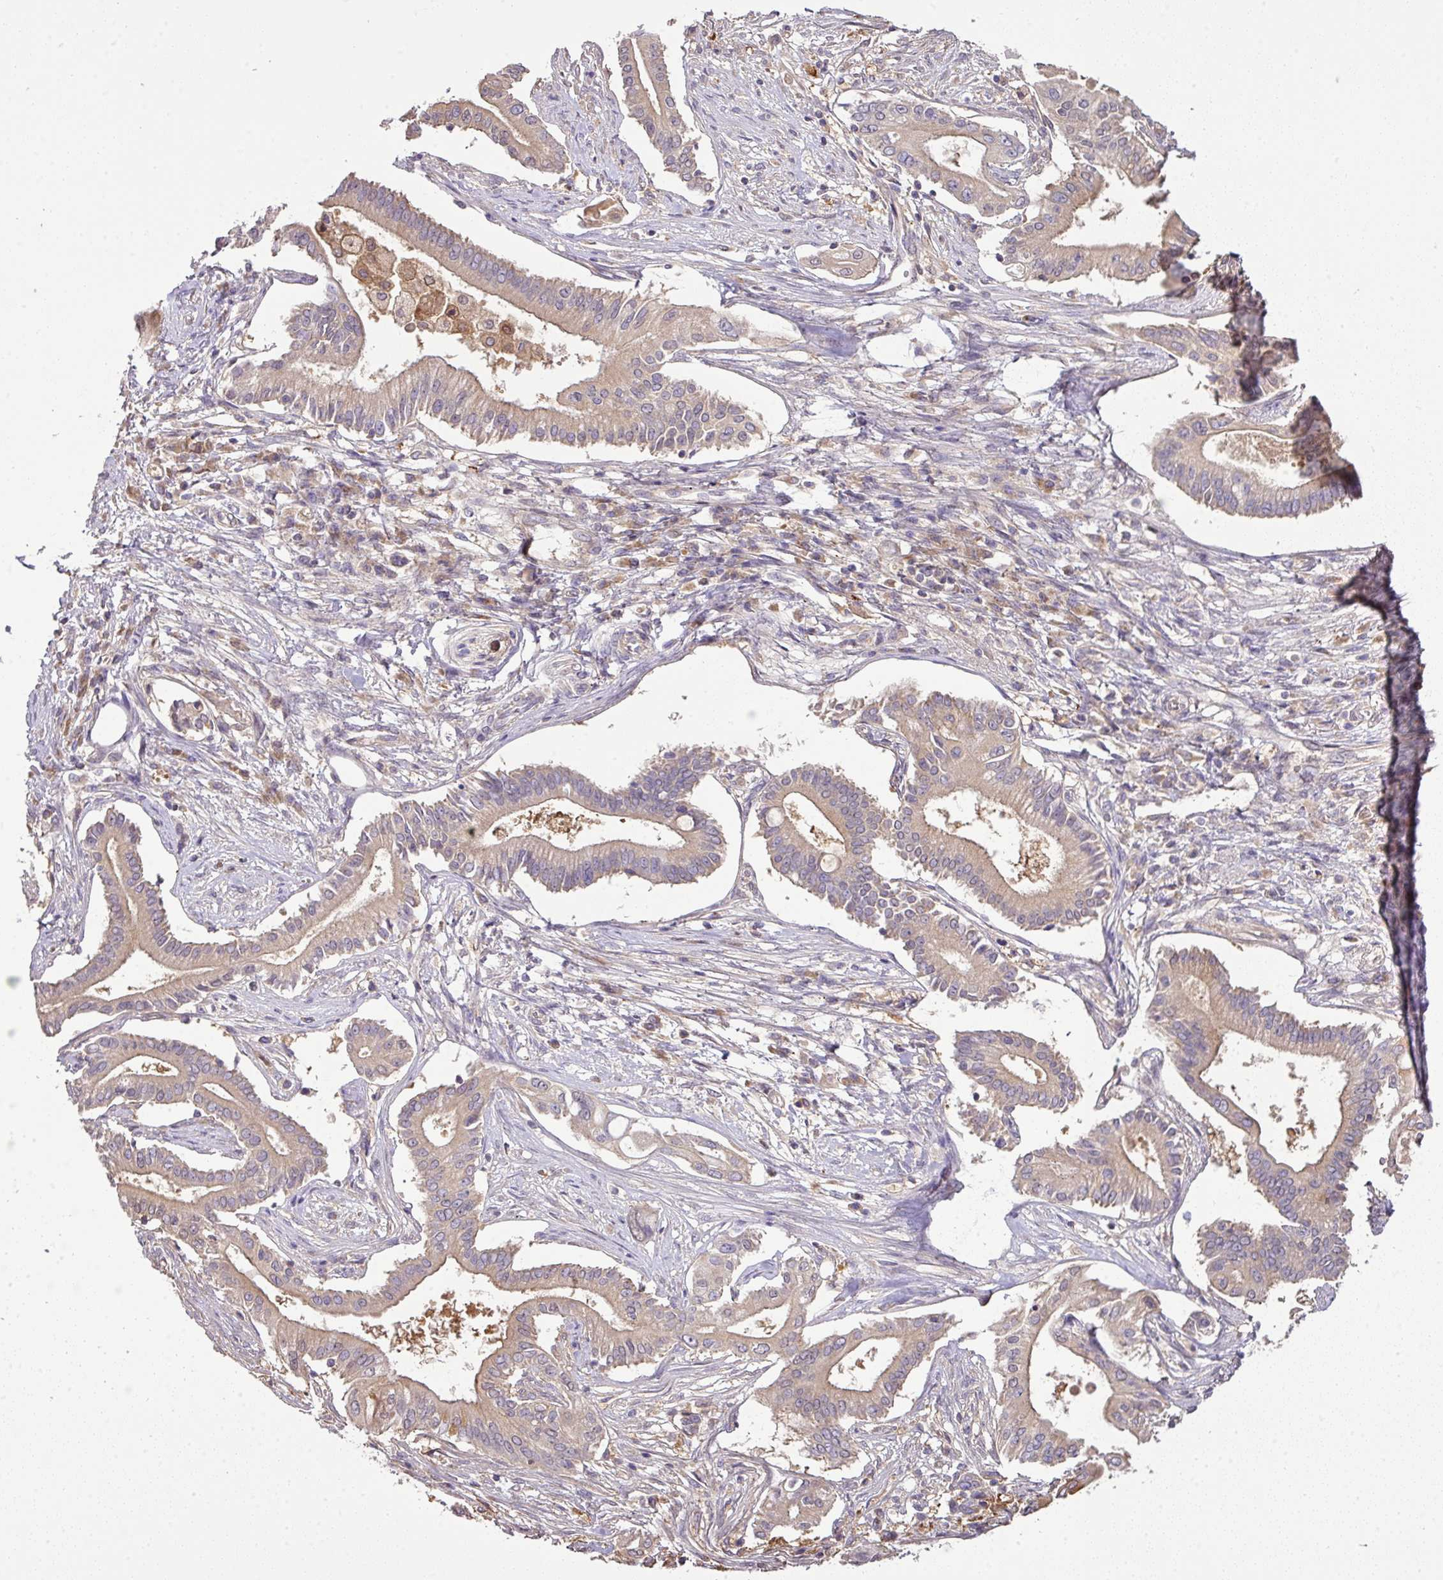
{"staining": {"intensity": "weak", "quantity": ">75%", "location": "cytoplasmic/membranous"}, "tissue": "pancreatic cancer", "cell_type": "Tumor cells", "image_type": "cancer", "snomed": [{"axis": "morphology", "description": "Adenocarcinoma, NOS"}, {"axis": "topography", "description": "Pancreas"}], "caption": "The immunohistochemical stain shows weak cytoplasmic/membranous positivity in tumor cells of pancreatic cancer tissue.", "gene": "TMEM107", "patient": {"sex": "female", "age": 68}}